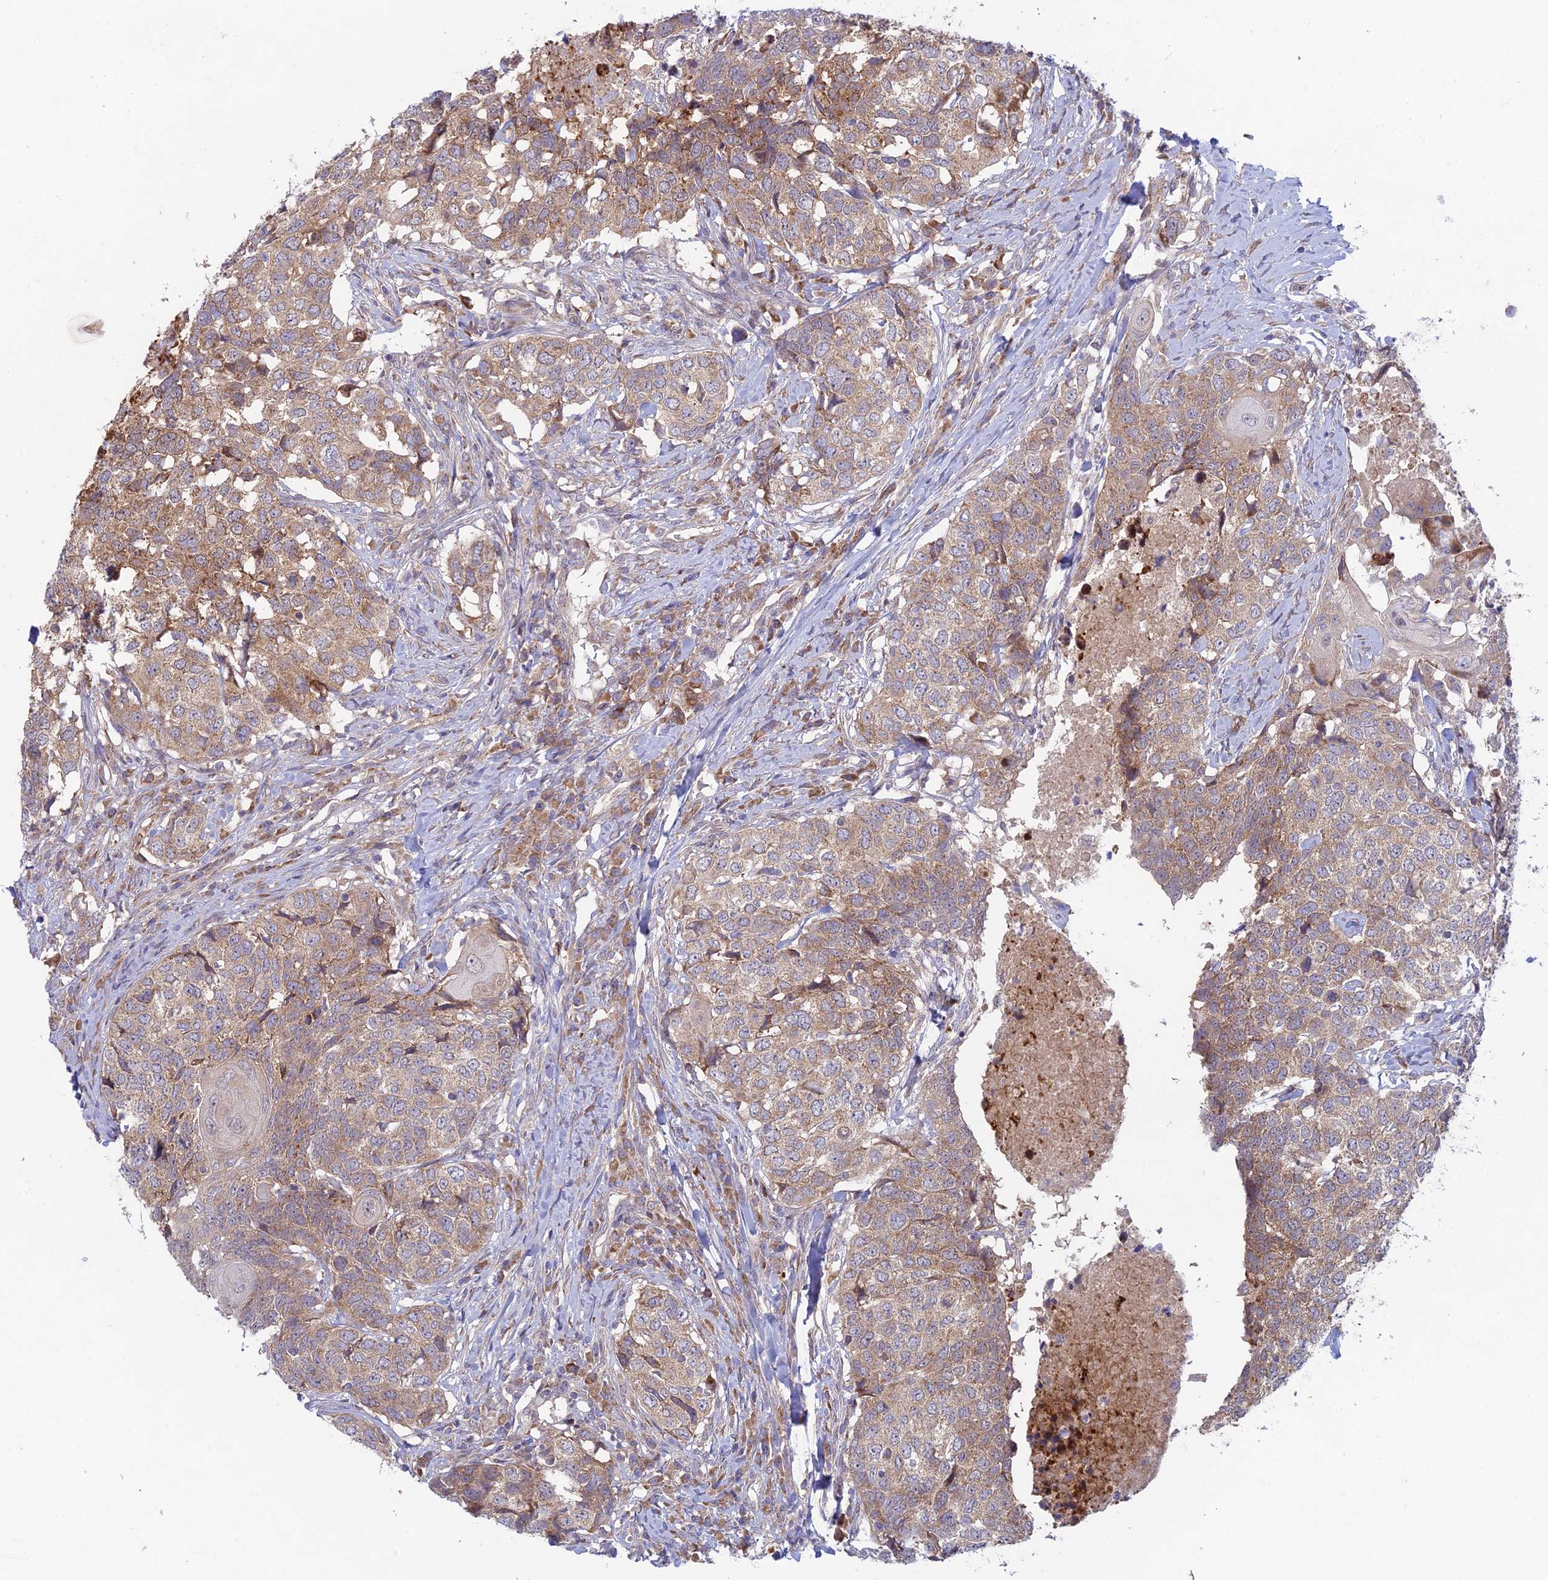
{"staining": {"intensity": "weak", "quantity": ">75%", "location": "cytoplasmic/membranous"}, "tissue": "head and neck cancer", "cell_type": "Tumor cells", "image_type": "cancer", "snomed": [{"axis": "morphology", "description": "Squamous cell carcinoma, NOS"}, {"axis": "topography", "description": "Head-Neck"}], "caption": "Immunohistochemical staining of head and neck cancer shows low levels of weak cytoplasmic/membranous positivity in about >75% of tumor cells.", "gene": "INCA1", "patient": {"sex": "male", "age": 66}}